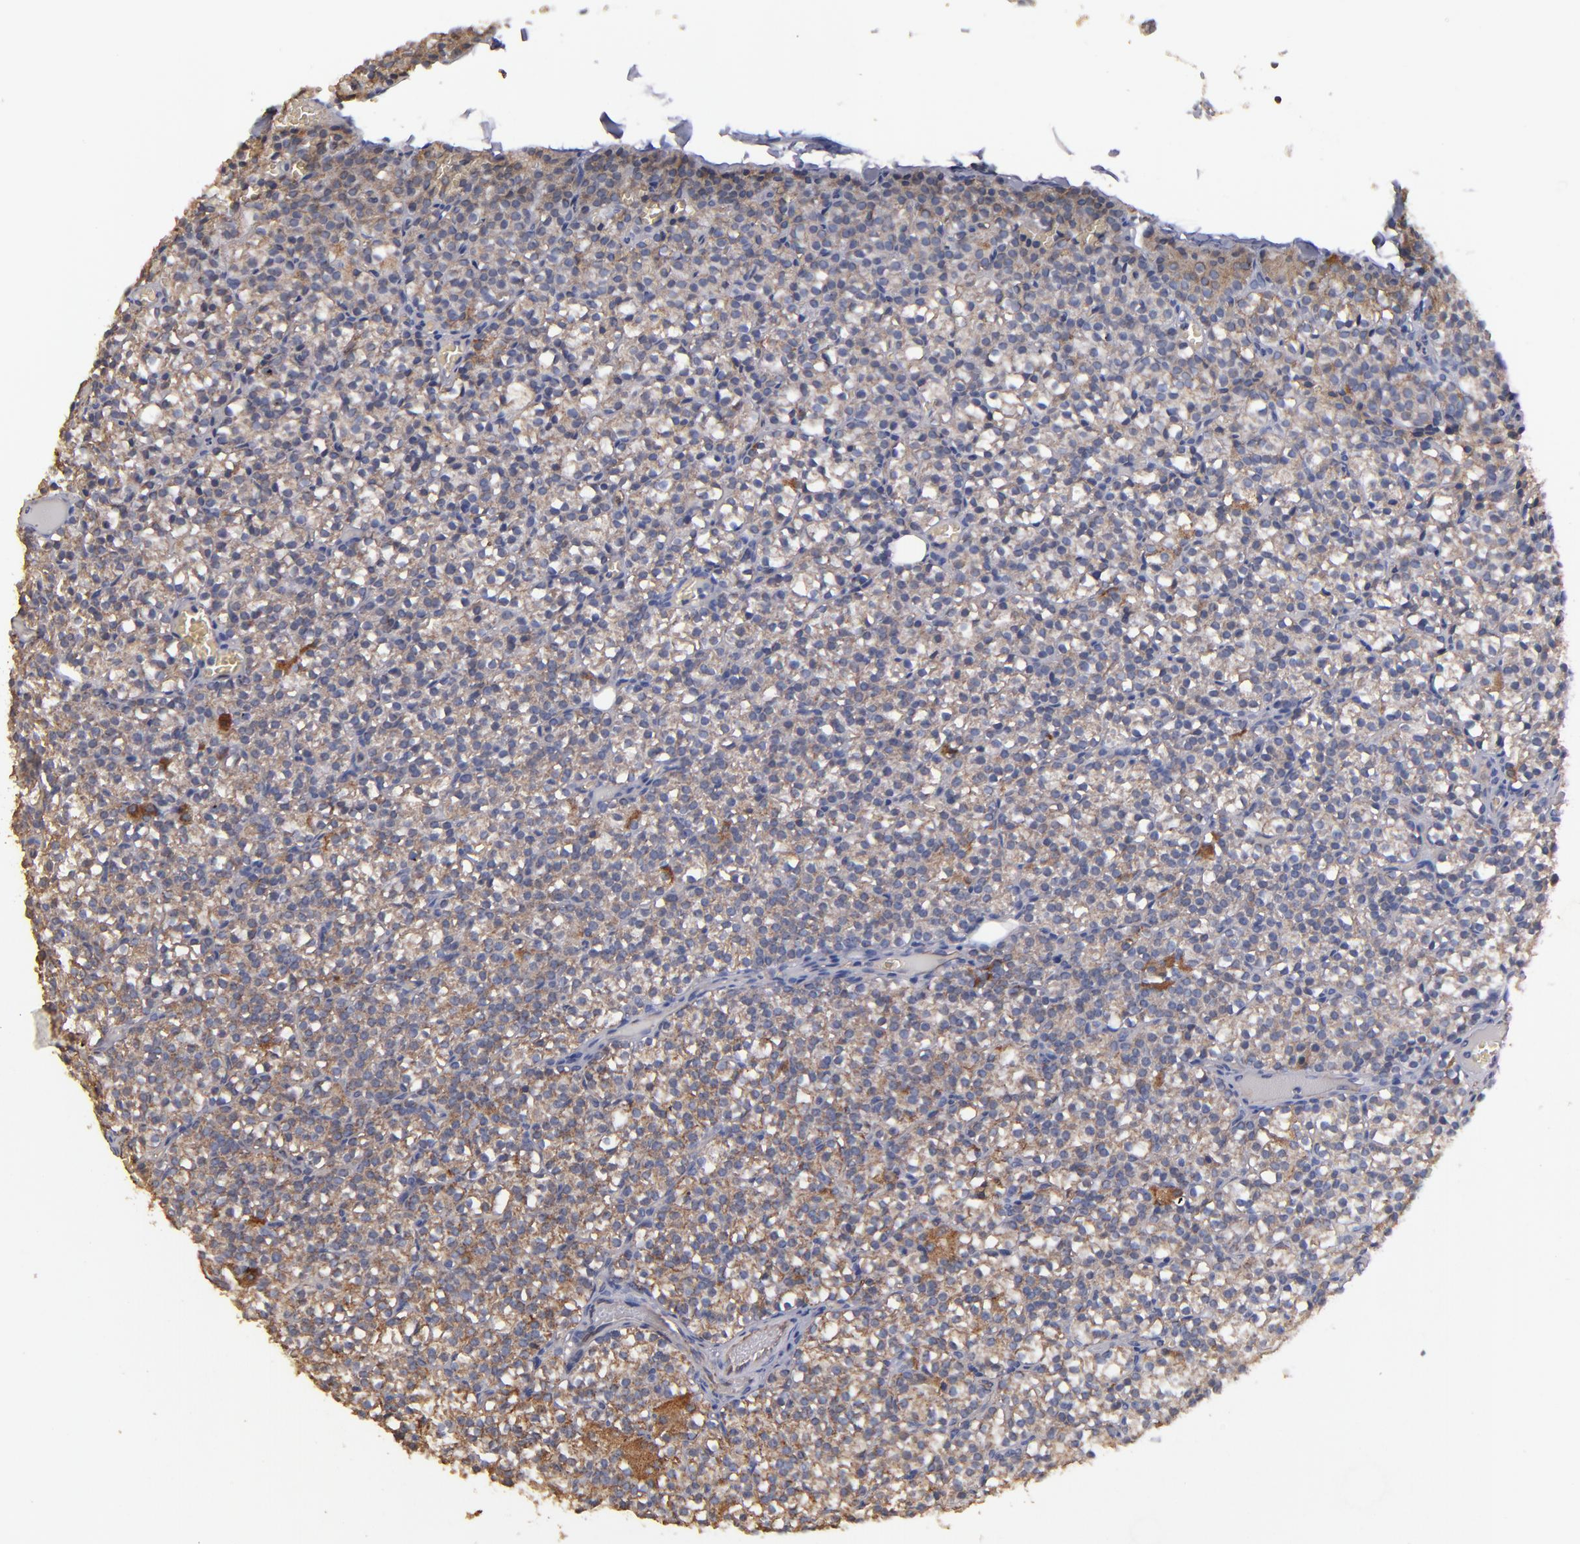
{"staining": {"intensity": "moderate", "quantity": ">75%", "location": "cytoplasmic/membranous"}, "tissue": "parathyroid gland", "cell_type": "Glandular cells", "image_type": "normal", "snomed": [{"axis": "morphology", "description": "Normal tissue, NOS"}, {"axis": "topography", "description": "Parathyroid gland"}], "caption": "The photomicrograph reveals staining of benign parathyroid gland, revealing moderate cytoplasmic/membranous protein positivity (brown color) within glandular cells.", "gene": "CLDN5", "patient": {"sex": "female", "age": 17}}